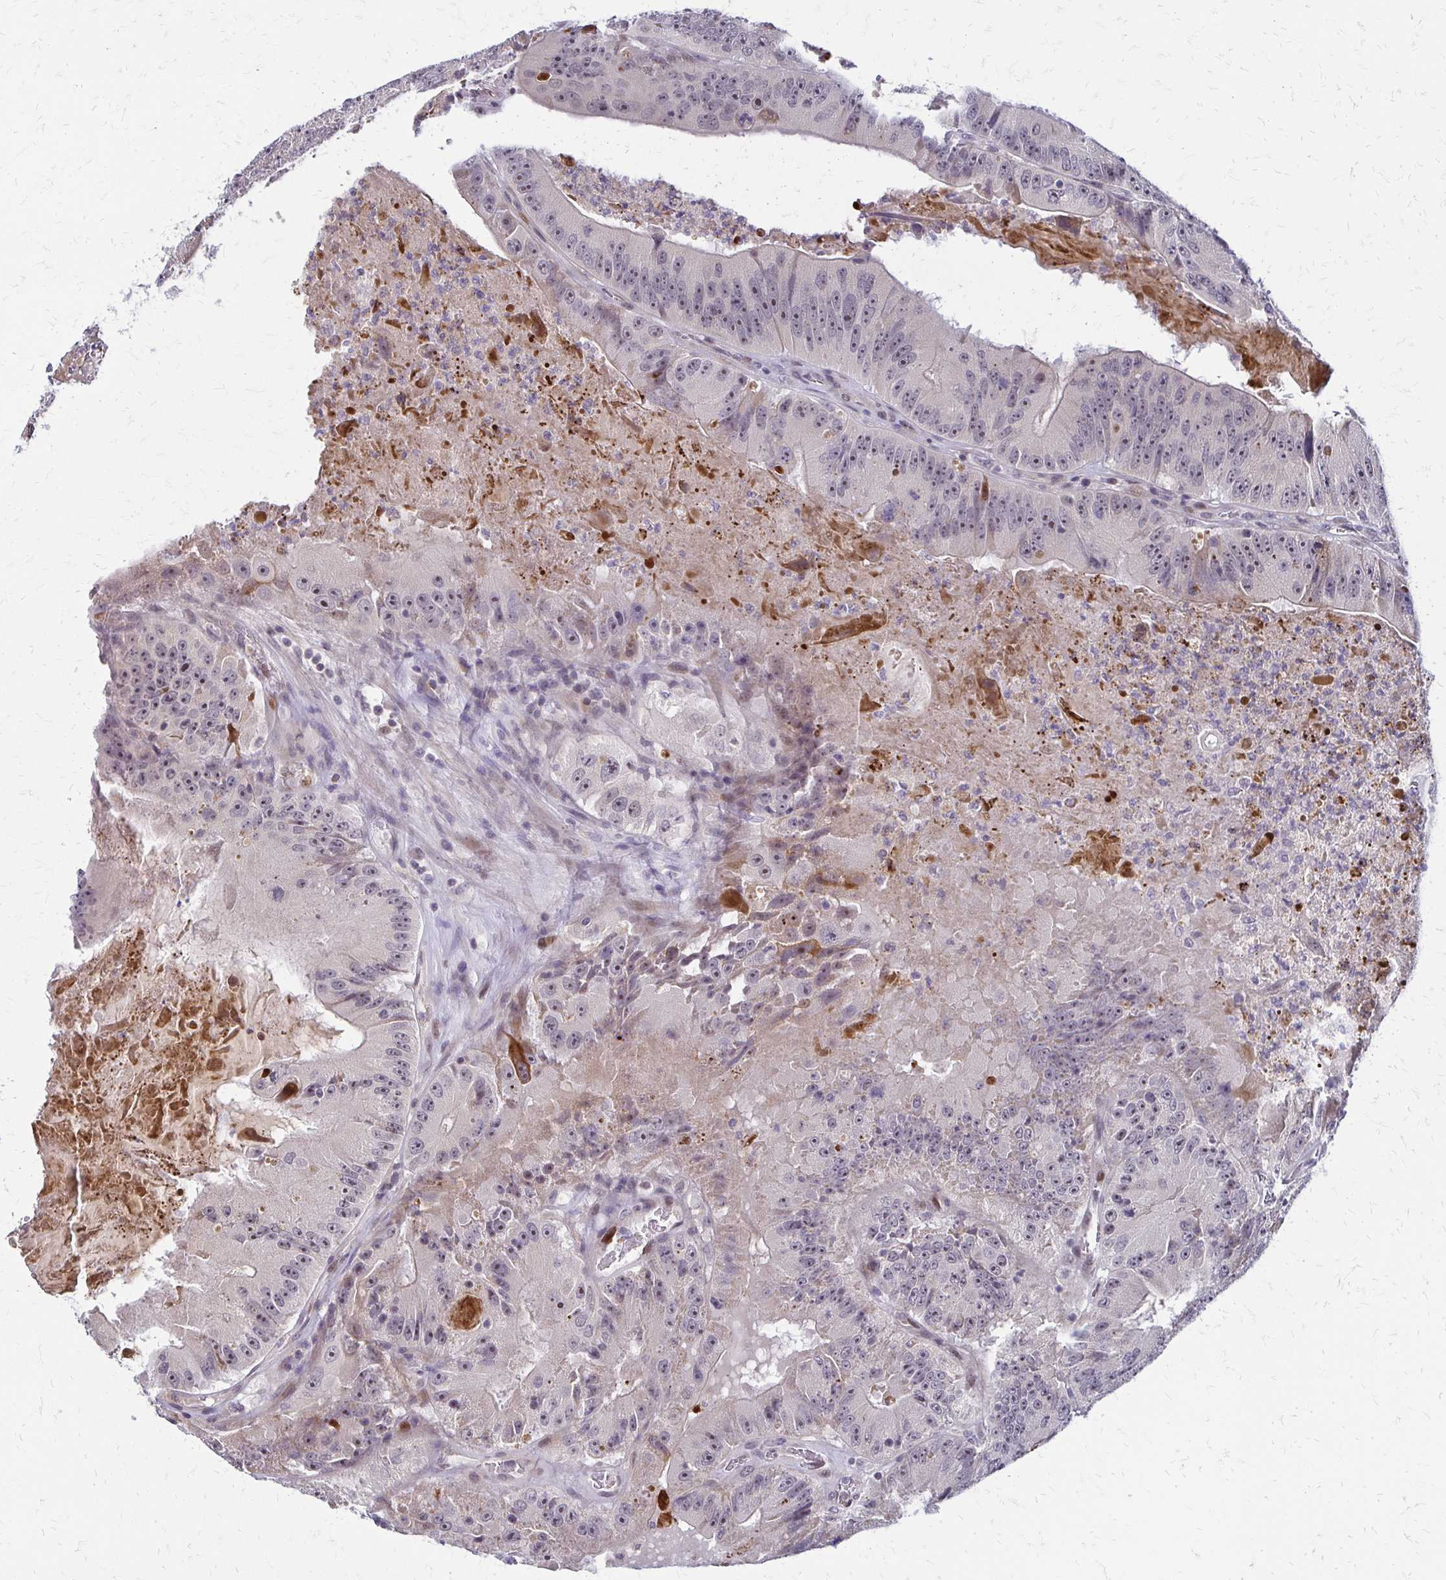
{"staining": {"intensity": "moderate", "quantity": "25%-75%", "location": "nuclear"}, "tissue": "colorectal cancer", "cell_type": "Tumor cells", "image_type": "cancer", "snomed": [{"axis": "morphology", "description": "Adenocarcinoma, NOS"}, {"axis": "topography", "description": "Colon"}], "caption": "Immunohistochemical staining of human colorectal cancer (adenocarcinoma) reveals moderate nuclear protein staining in approximately 25%-75% of tumor cells.", "gene": "TRIR", "patient": {"sex": "female", "age": 86}}